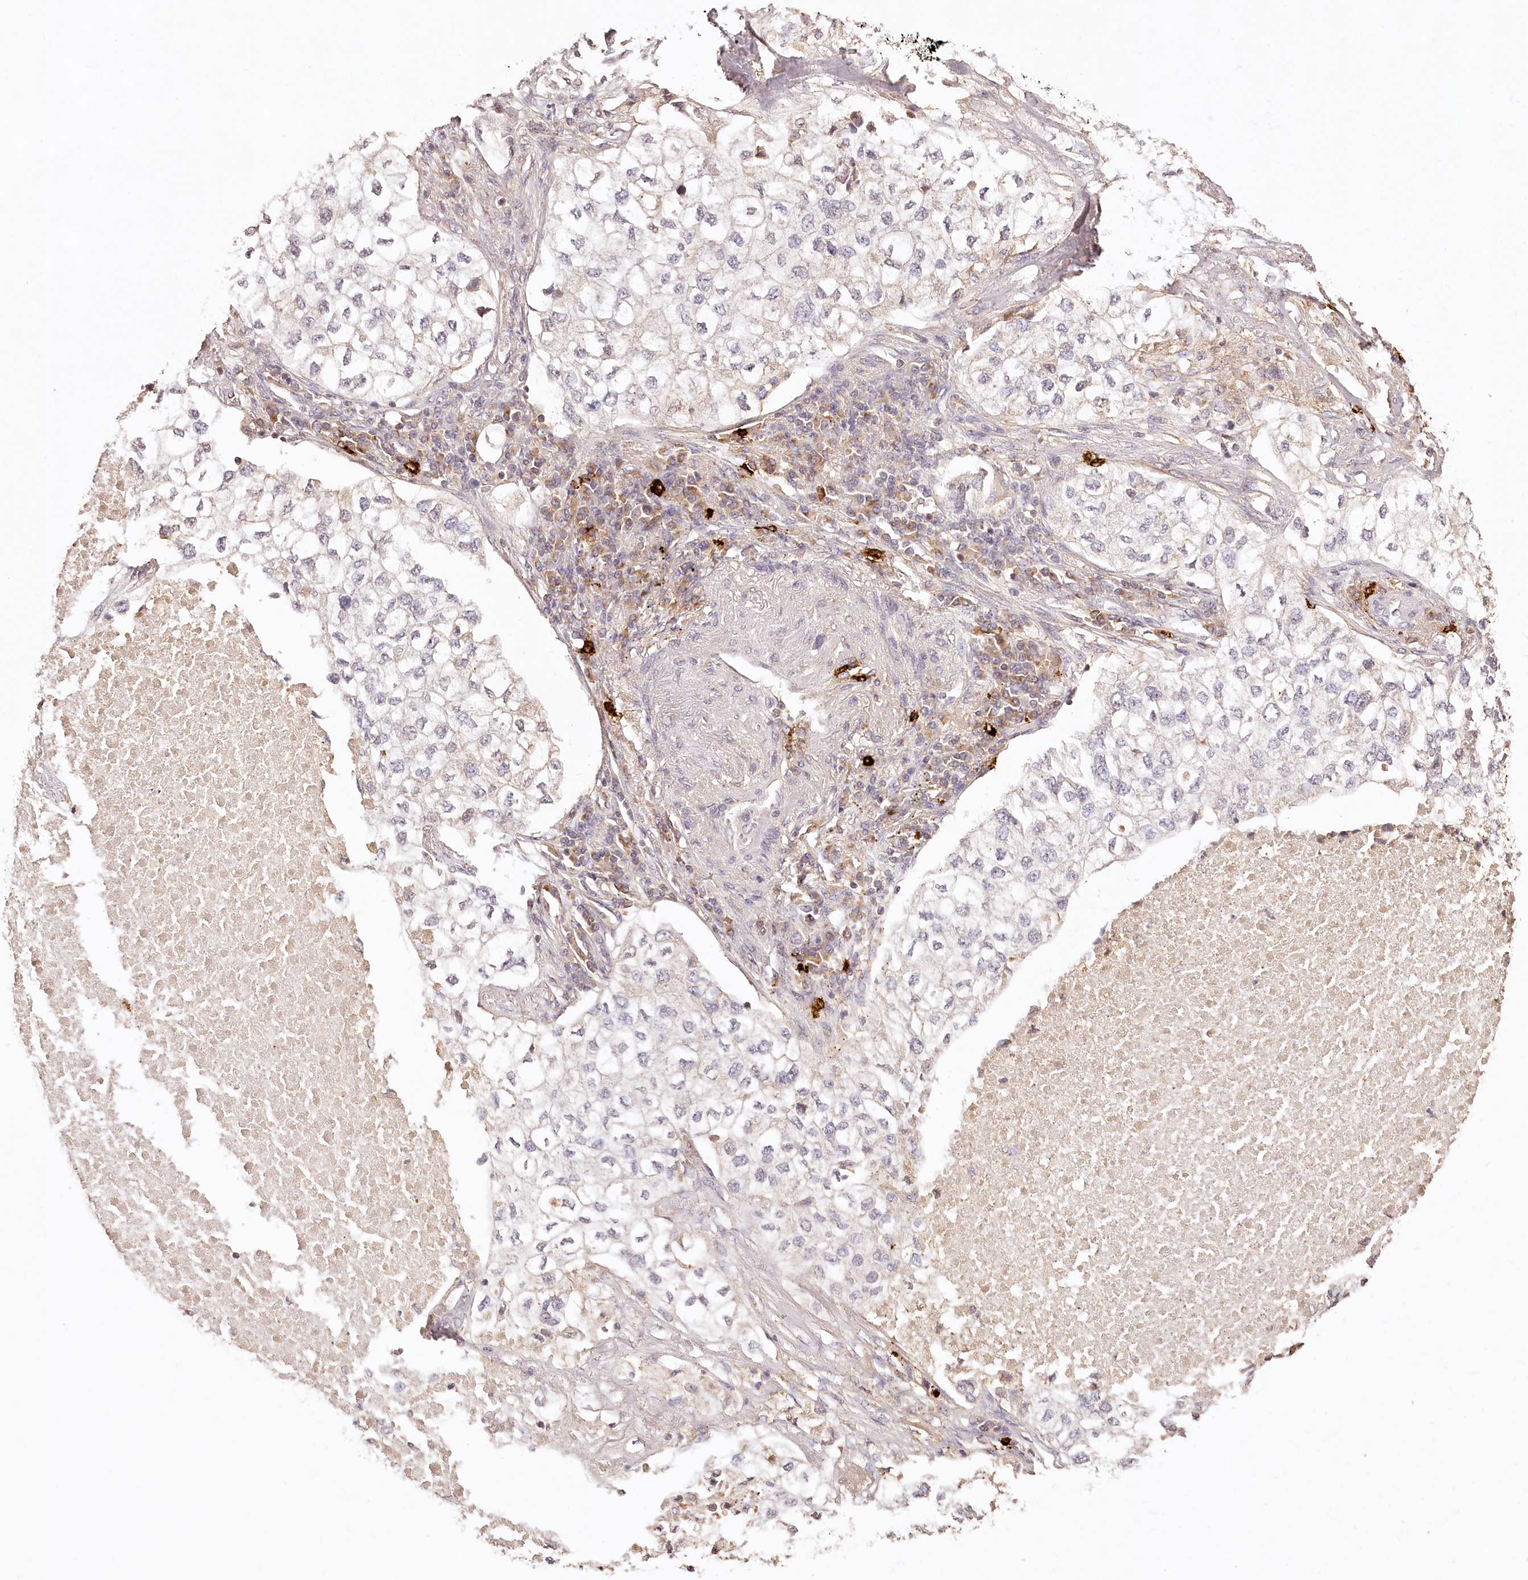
{"staining": {"intensity": "negative", "quantity": "none", "location": "none"}, "tissue": "lung cancer", "cell_type": "Tumor cells", "image_type": "cancer", "snomed": [{"axis": "morphology", "description": "Adenocarcinoma, NOS"}, {"axis": "topography", "description": "Lung"}], "caption": "Tumor cells are negative for protein expression in human lung cancer (adenocarcinoma). Brightfield microscopy of immunohistochemistry (IHC) stained with DAB (brown) and hematoxylin (blue), captured at high magnification.", "gene": "SYNGR1", "patient": {"sex": "male", "age": 63}}